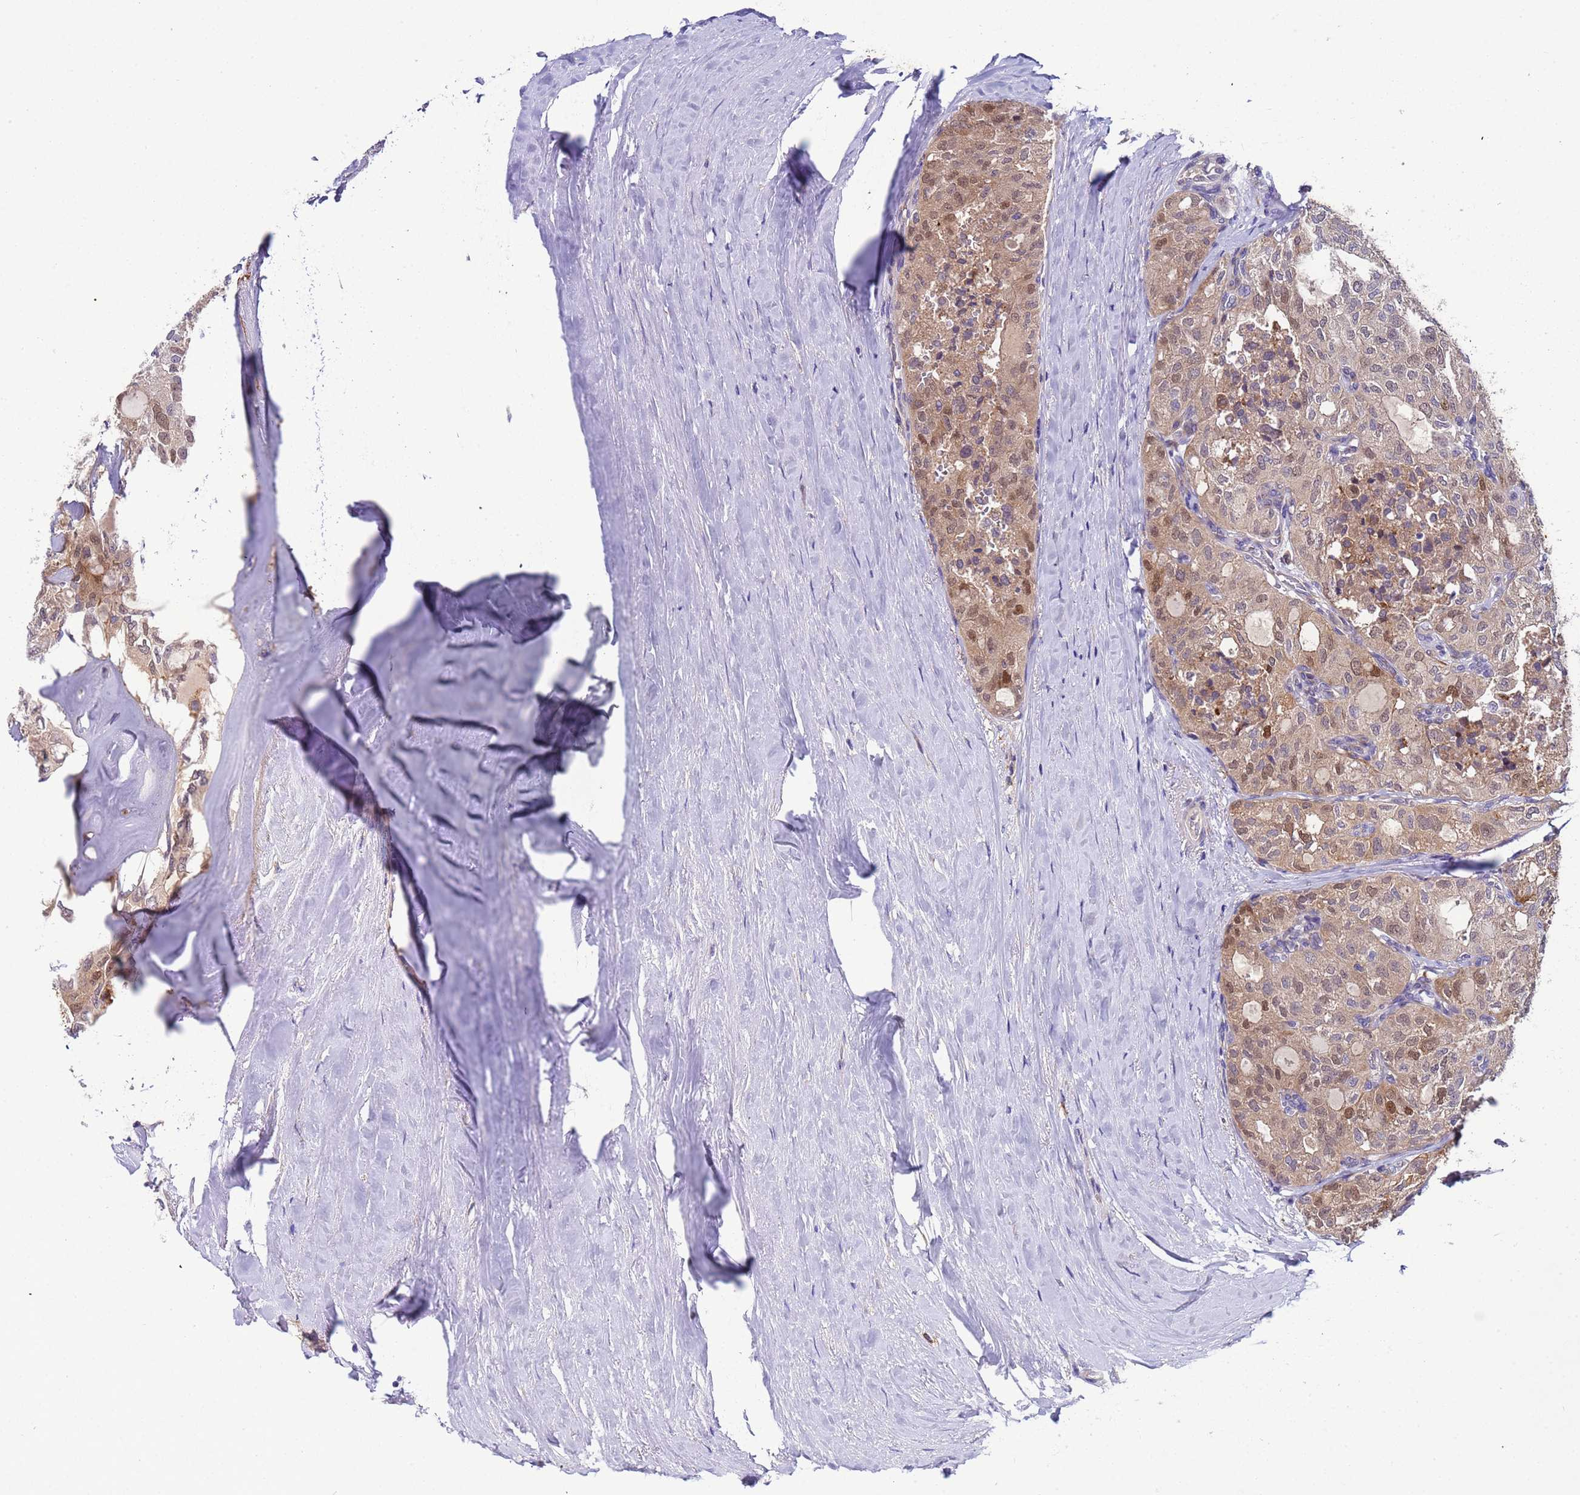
{"staining": {"intensity": "moderate", "quantity": "25%-75%", "location": "cytoplasmic/membranous,nuclear"}, "tissue": "thyroid cancer", "cell_type": "Tumor cells", "image_type": "cancer", "snomed": [{"axis": "morphology", "description": "Follicular adenoma carcinoma, NOS"}, {"axis": "topography", "description": "Thyroid gland"}], "caption": "Follicular adenoma carcinoma (thyroid) stained with DAB immunohistochemistry (IHC) demonstrates medium levels of moderate cytoplasmic/membranous and nuclear expression in approximately 25%-75% of tumor cells. The staining is performed using DAB brown chromogen to label protein expression. The nuclei are counter-stained blue using hematoxylin.", "gene": "PAQR7", "patient": {"sex": "male", "age": 75}}